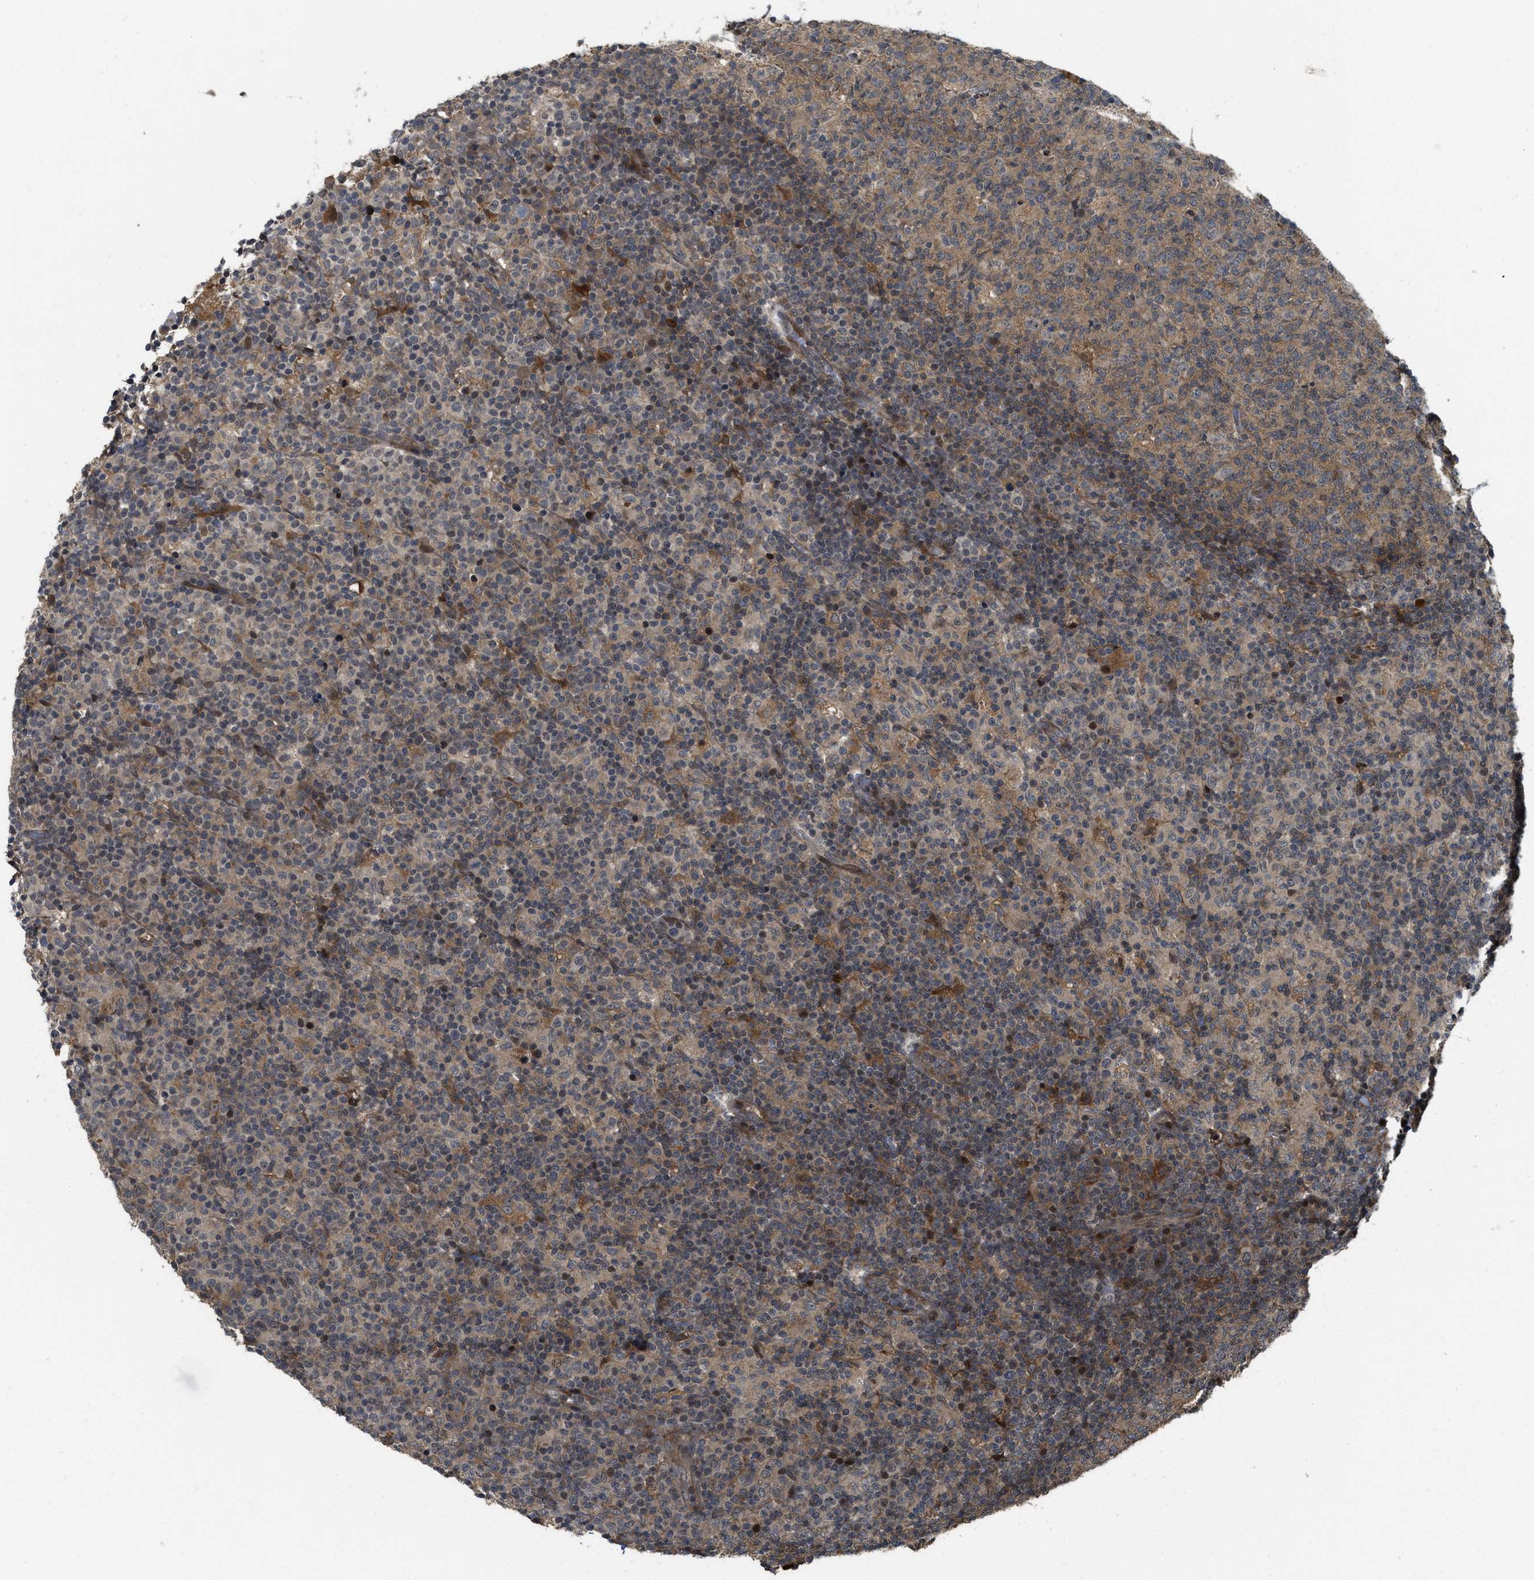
{"staining": {"intensity": "weak", "quantity": ">75%", "location": "cytoplasmic/membranous"}, "tissue": "lymph node", "cell_type": "Germinal center cells", "image_type": "normal", "snomed": [{"axis": "morphology", "description": "Normal tissue, NOS"}, {"axis": "morphology", "description": "Inflammation, NOS"}, {"axis": "topography", "description": "Lymph node"}], "caption": "Immunohistochemical staining of normal lymph node demonstrates low levels of weak cytoplasmic/membranous staining in approximately >75% of germinal center cells.", "gene": "DNAJC28", "patient": {"sex": "male", "age": 55}}